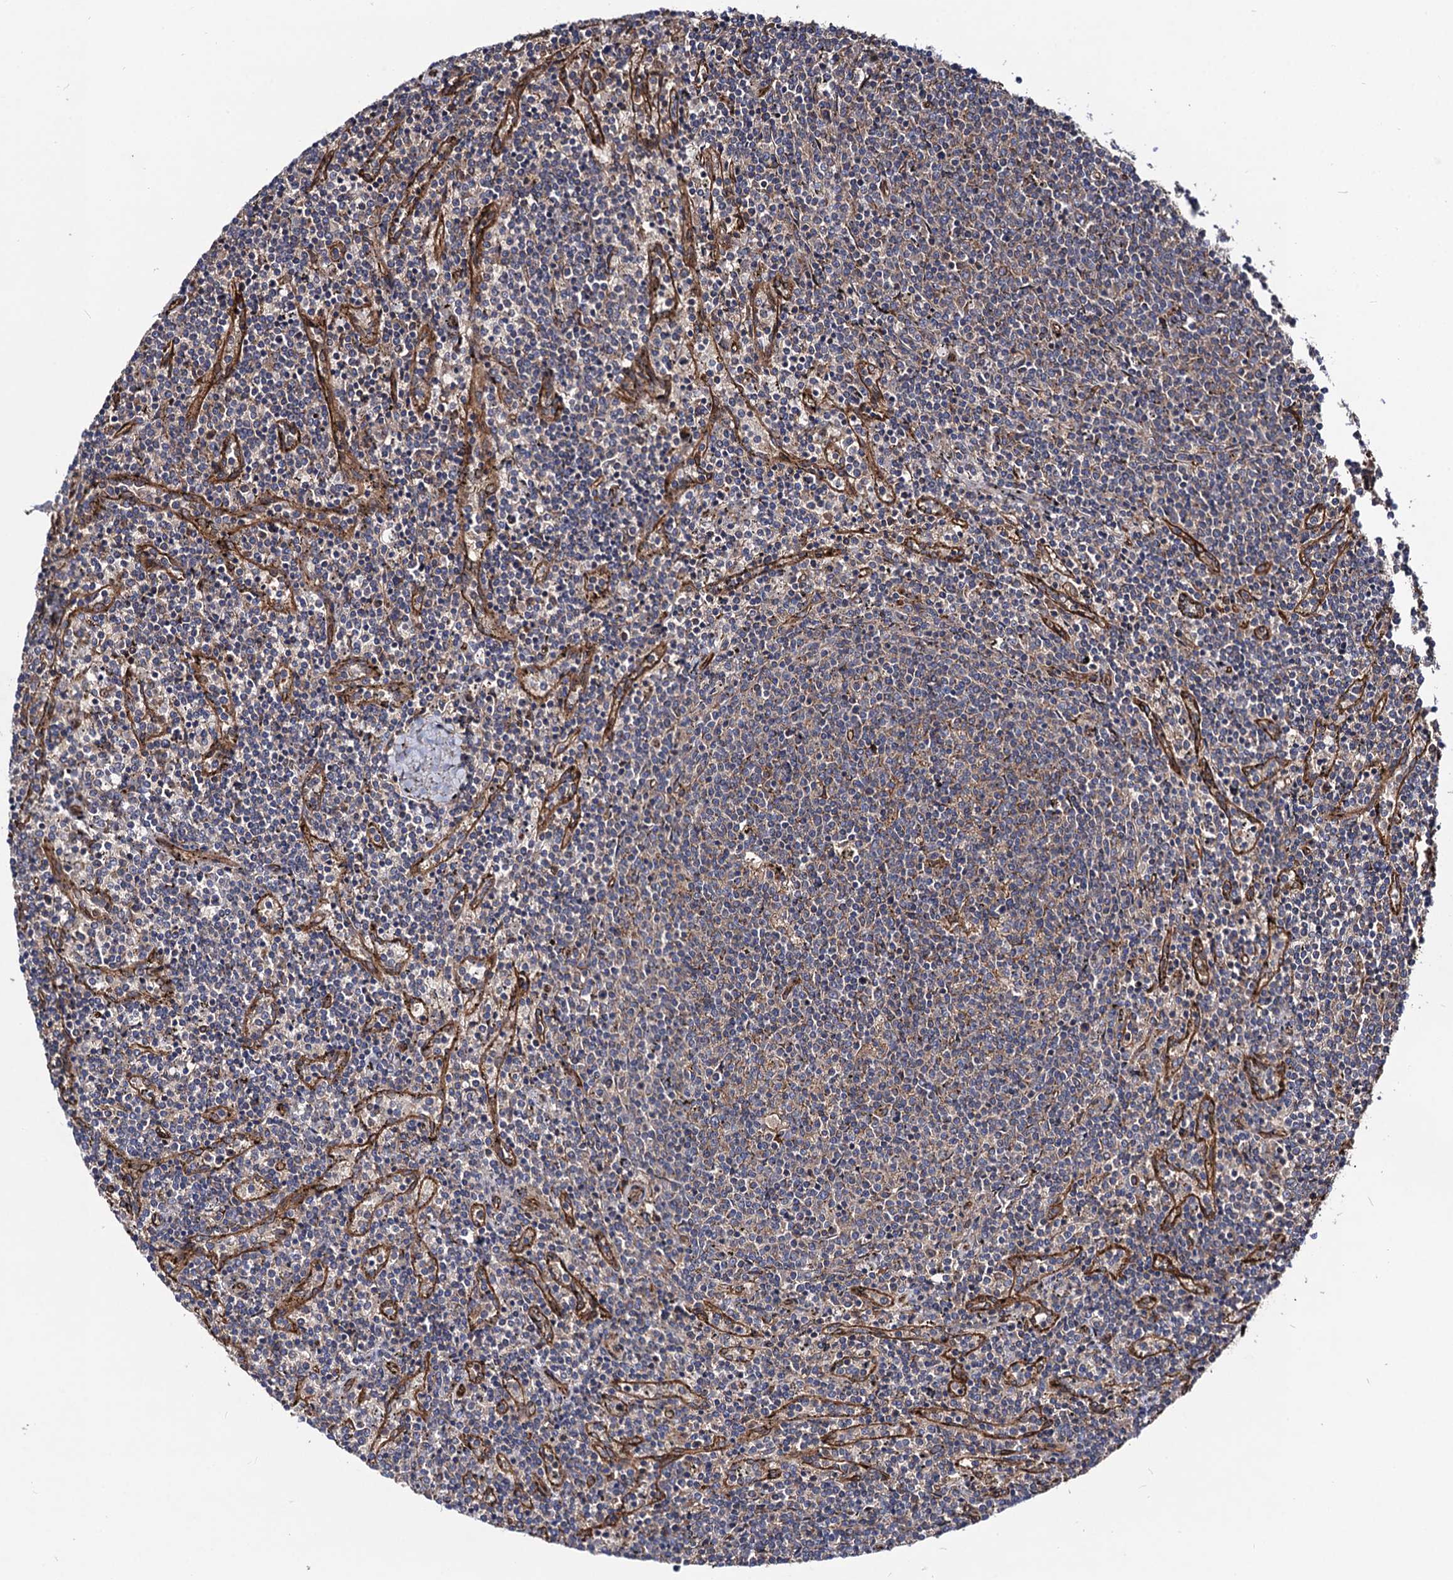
{"staining": {"intensity": "weak", "quantity": "<25%", "location": "cytoplasmic/membranous"}, "tissue": "lymphoma", "cell_type": "Tumor cells", "image_type": "cancer", "snomed": [{"axis": "morphology", "description": "Malignant lymphoma, non-Hodgkin's type, Low grade"}, {"axis": "topography", "description": "Spleen"}], "caption": "High magnification brightfield microscopy of lymphoma stained with DAB (brown) and counterstained with hematoxylin (blue): tumor cells show no significant positivity.", "gene": "CIP2A", "patient": {"sex": "female", "age": 50}}